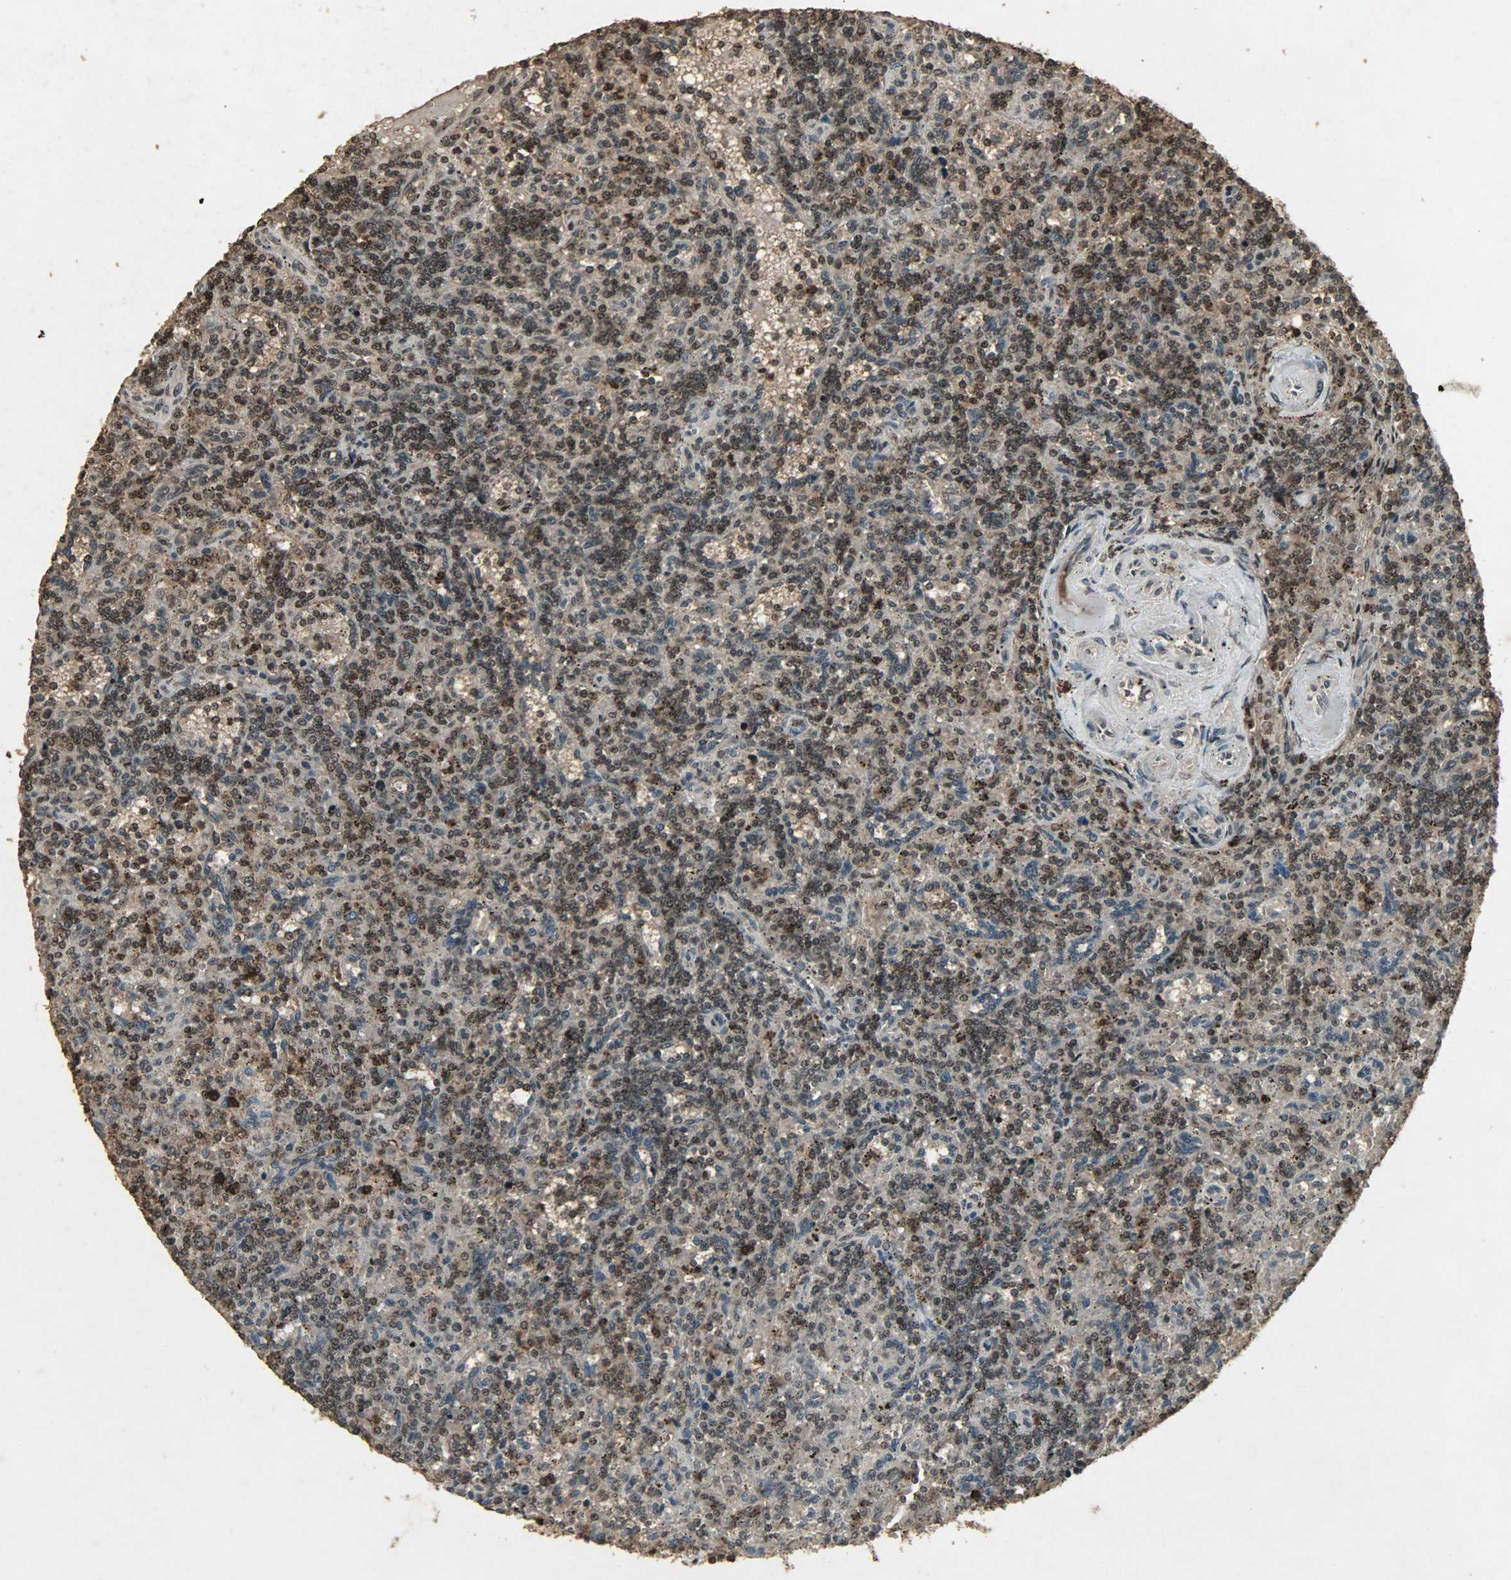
{"staining": {"intensity": "moderate", "quantity": ">75%", "location": "cytoplasmic/membranous,nuclear"}, "tissue": "lymphoma", "cell_type": "Tumor cells", "image_type": "cancer", "snomed": [{"axis": "morphology", "description": "Malignant lymphoma, non-Hodgkin's type, Low grade"}, {"axis": "topography", "description": "Spleen"}], "caption": "This micrograph demonstrates immunohistochemistry staining of low-grade malignant lymphoma, non-Hodgkin's type, with medium moderate cytoplasmic/membranous and nuclear staining in approximately >75% of tumor cells.", "gene": "PPP3R1", "patient": {"sex": "male", "age": 73}}